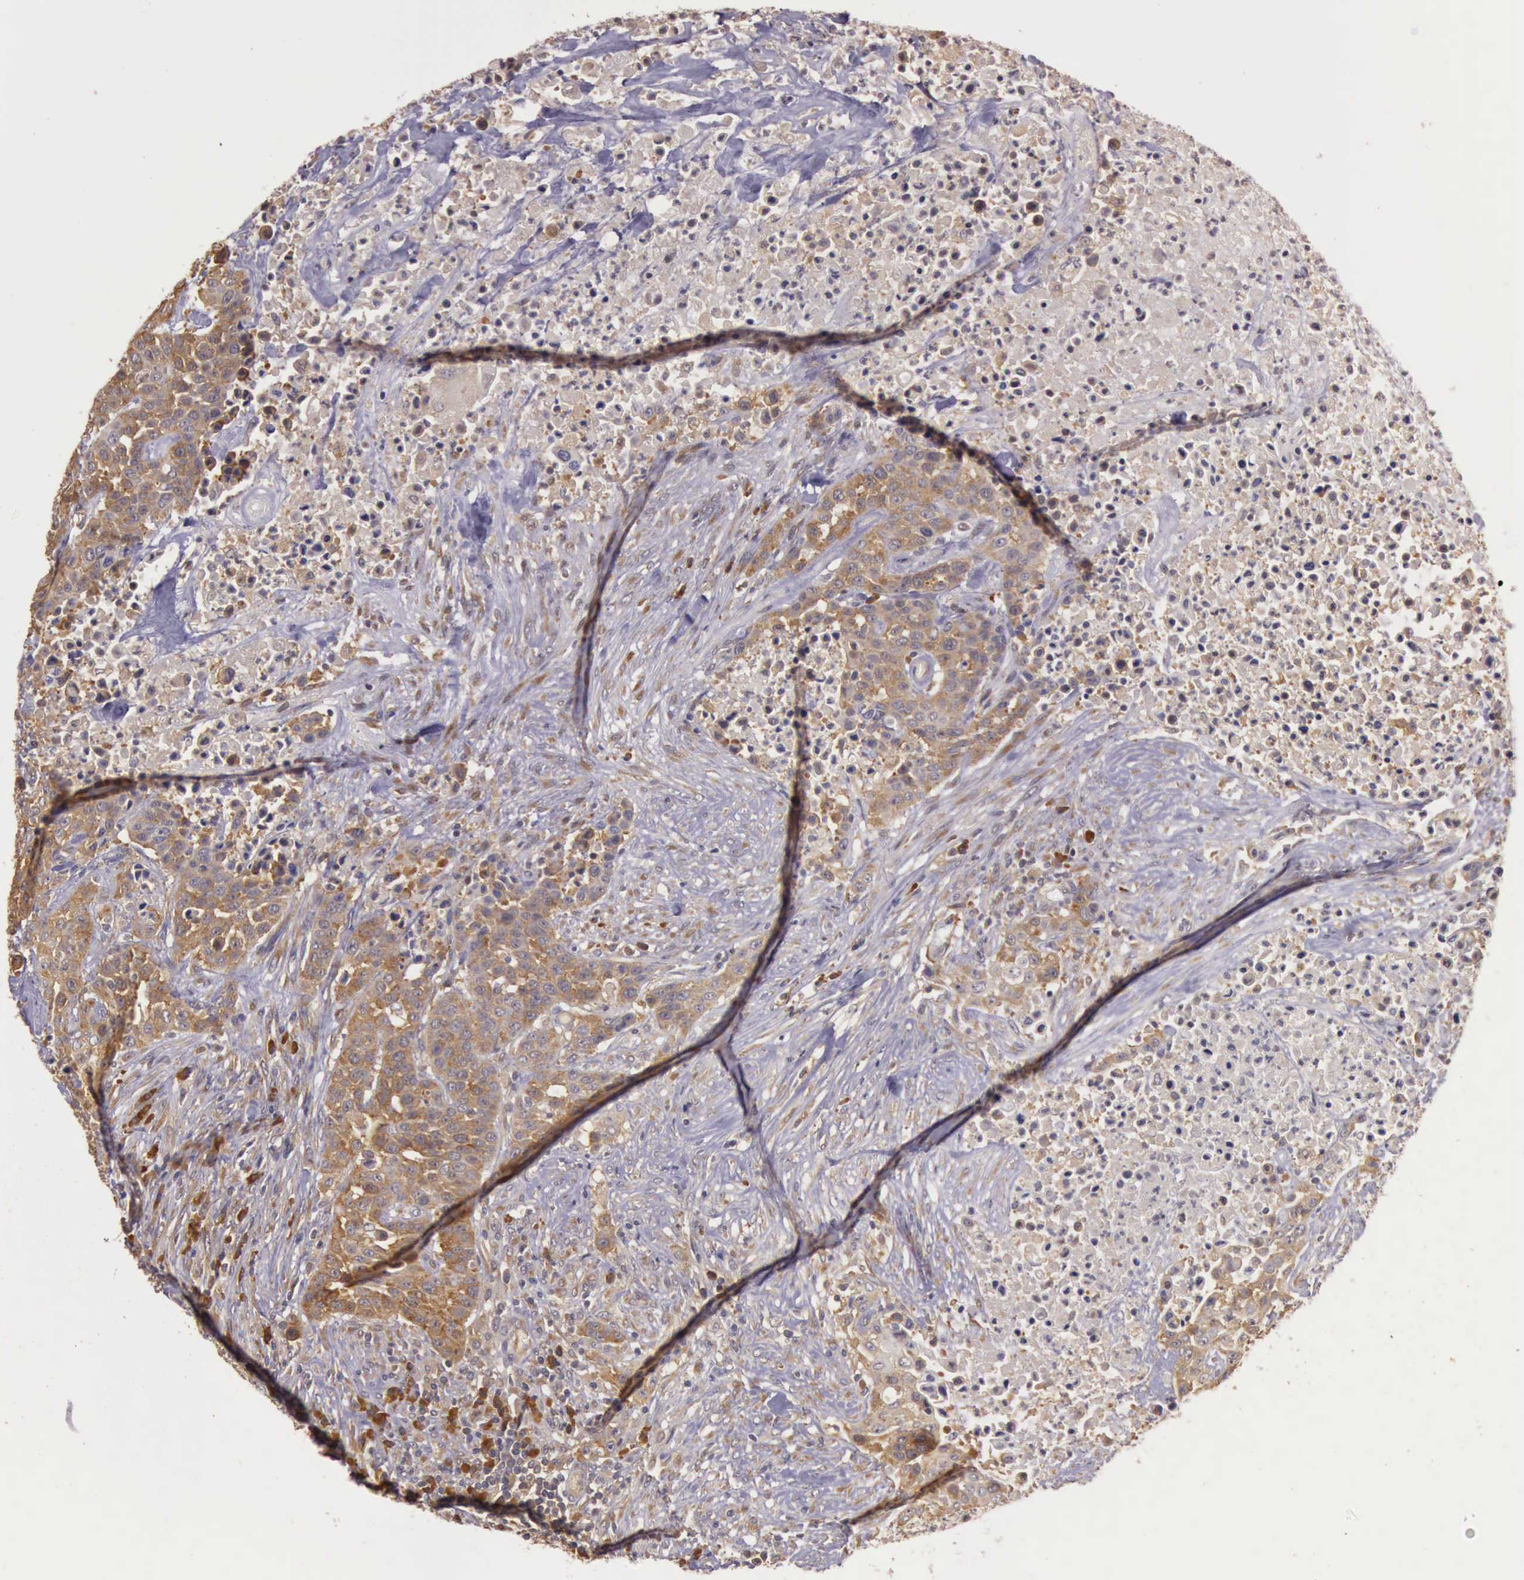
{"staining": {"intensity": "moderate", "quantity": ">75%", "location": "cytoplasmic/membranous"}, "tissue": "urothelial cancer", "cell_type": "Tumor cells", "image_type": "cancer", "snomed": [{"axis": "morphology", "description": "Urothelial carcinoma, High grade"}, {"axis": "topography", "description": "Urinary bladder"}], "caption": "Urothelial carcinoma (high-grade) was stained to show a protein in brown. There is medium levels of moderate cytoplasmic/membranous staining in about >75% of tumor cells.", "gene": "EIF5", "patient": {"sex": "male", "age": 74}}